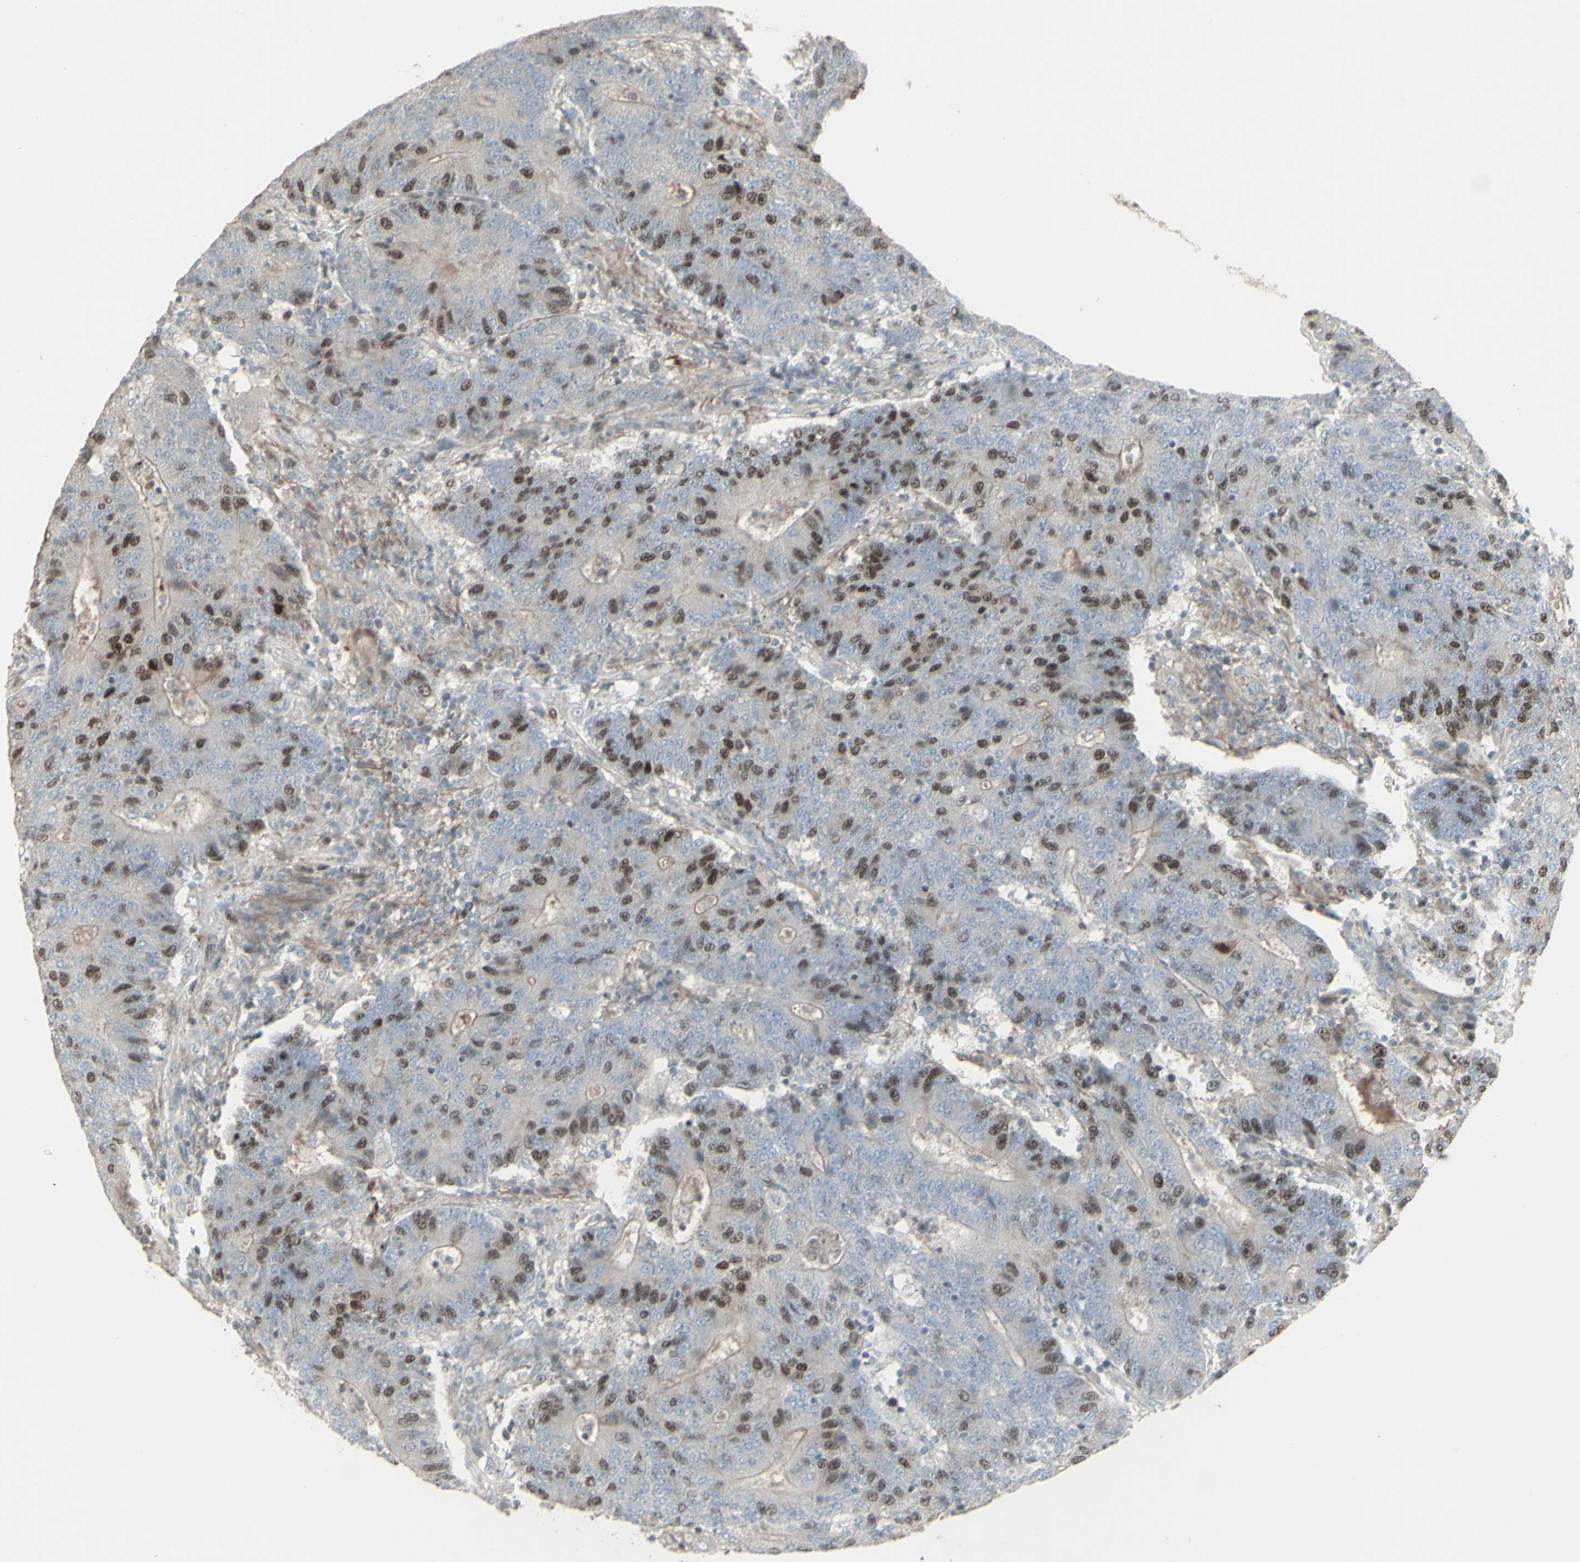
{"staining": {"intensity": "moderate", "quantity": "25%-75%", "location": "nuclear"}, "tissue": "colorectal cancer", "cell_type": "Tumor cells", "image_type": "cancer", "snomed": [{"axis": "morphology", "description": "Normal tissue, NOS"}, {"axis": "morphology", "description": "Adenocarcinoma, NOS"}, {"axis": "topography", "description": "Colon"}], "caption": "Tumor cells display medium levels of moderate nuclear positivity in approximately 25%-75% of cells in human colorectal cancer.", "gene": "GMNN", "patient": {"sex": "female", "age": 75}}